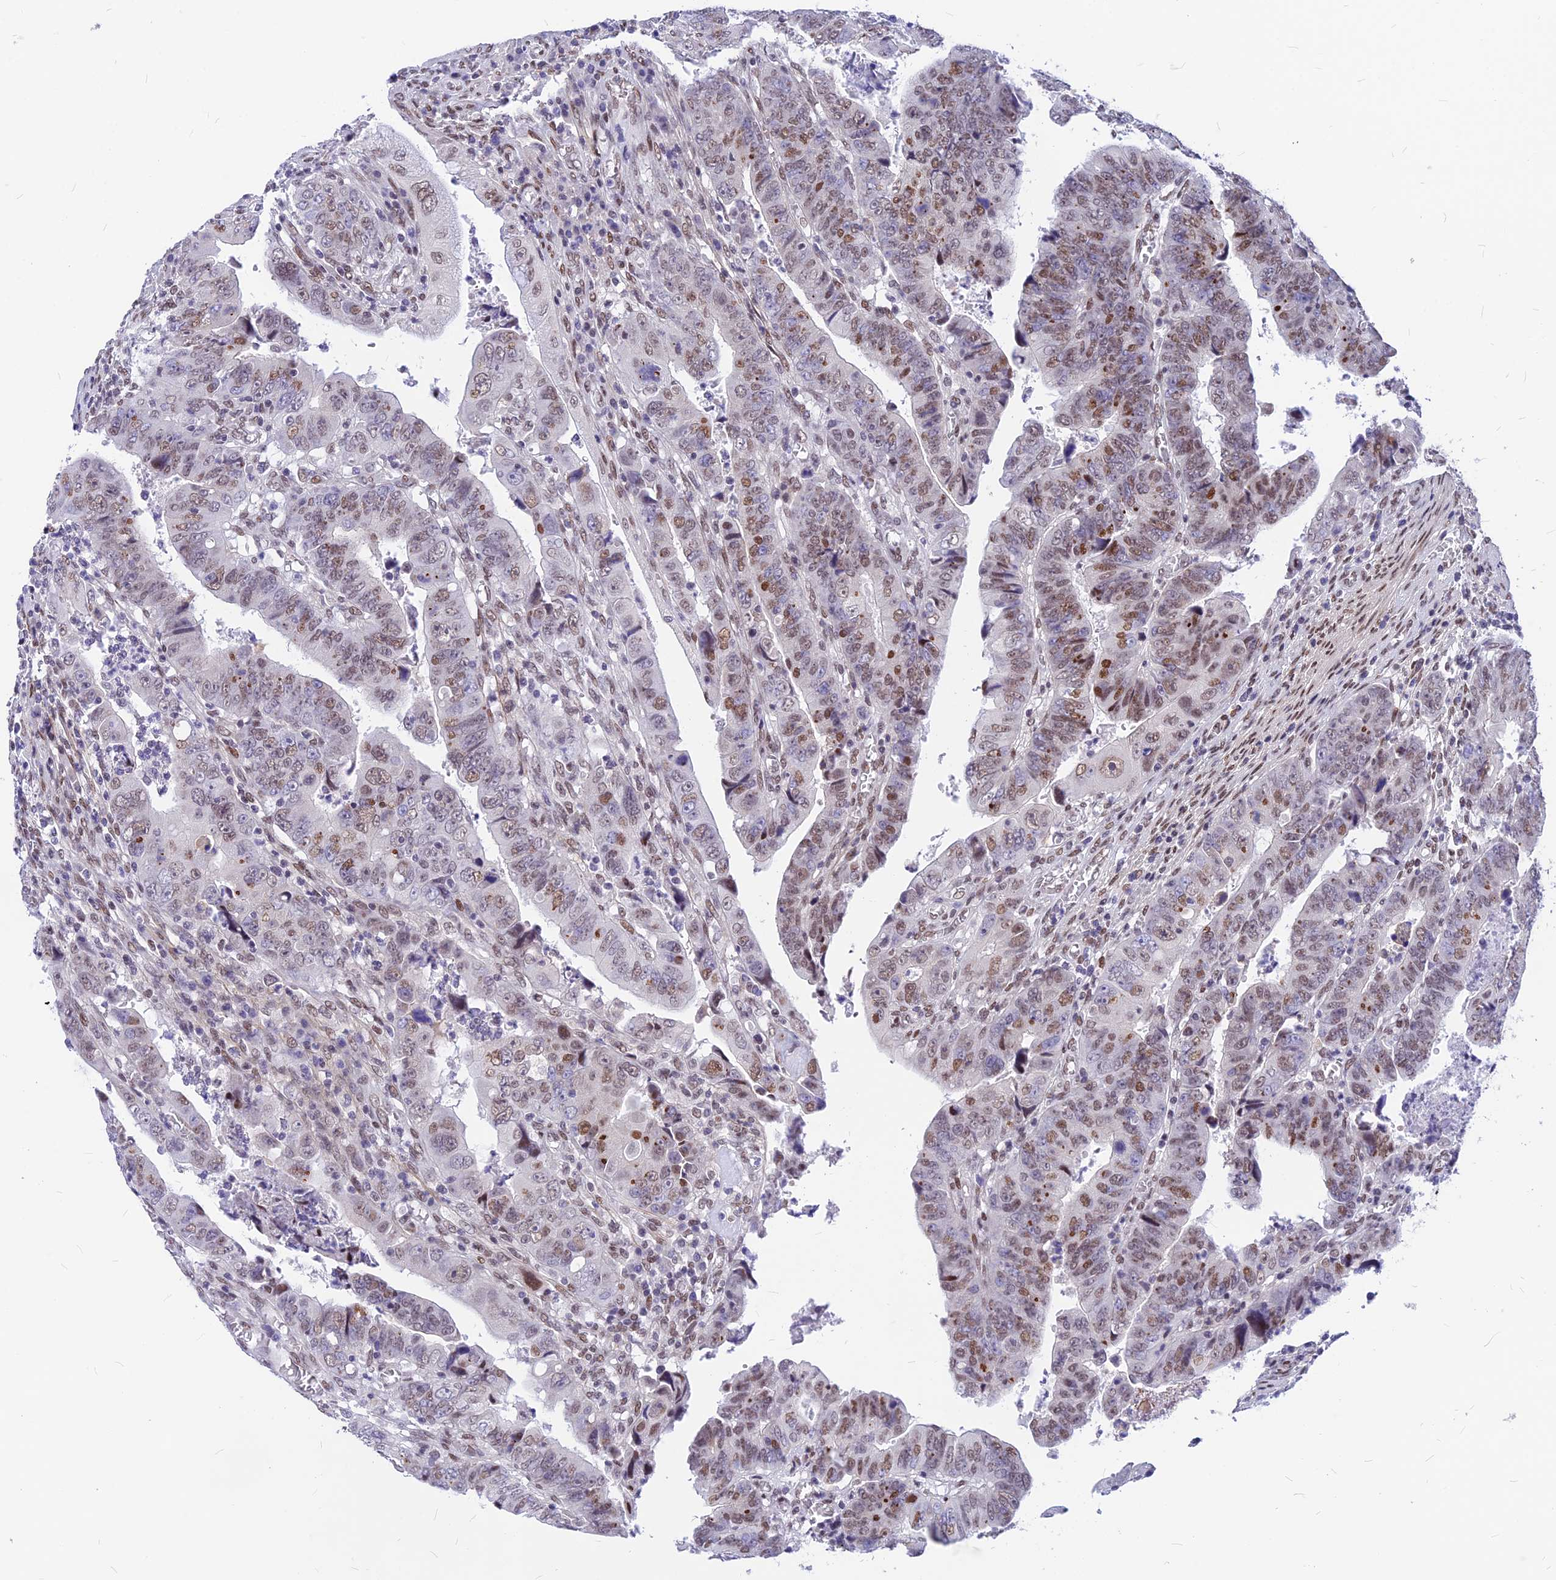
{"staining": {"intensity": "moderate", "quantity": "25%-75%", "location": "nuclear"}, "tissue": "colorectal cancer", "cell_type": "Tumor cells", "image_type": "cancer", "snomed": [{"axis": "morphology", "description": "Normal tissue, NOS"}, {"axis": "morphology", "description": "Adenocarcinoma, NOS"}, {"axis": "topography", "description": "Rectum"}], "caption": "Brown immunohistochemical staining in adenocarcinoma (colorectal) demonstrates moderate nuclear positivity in about 25%-75% of tumor cells.", "gene": "KCTD13", "patient": {"sex": "female", "age": 65}}